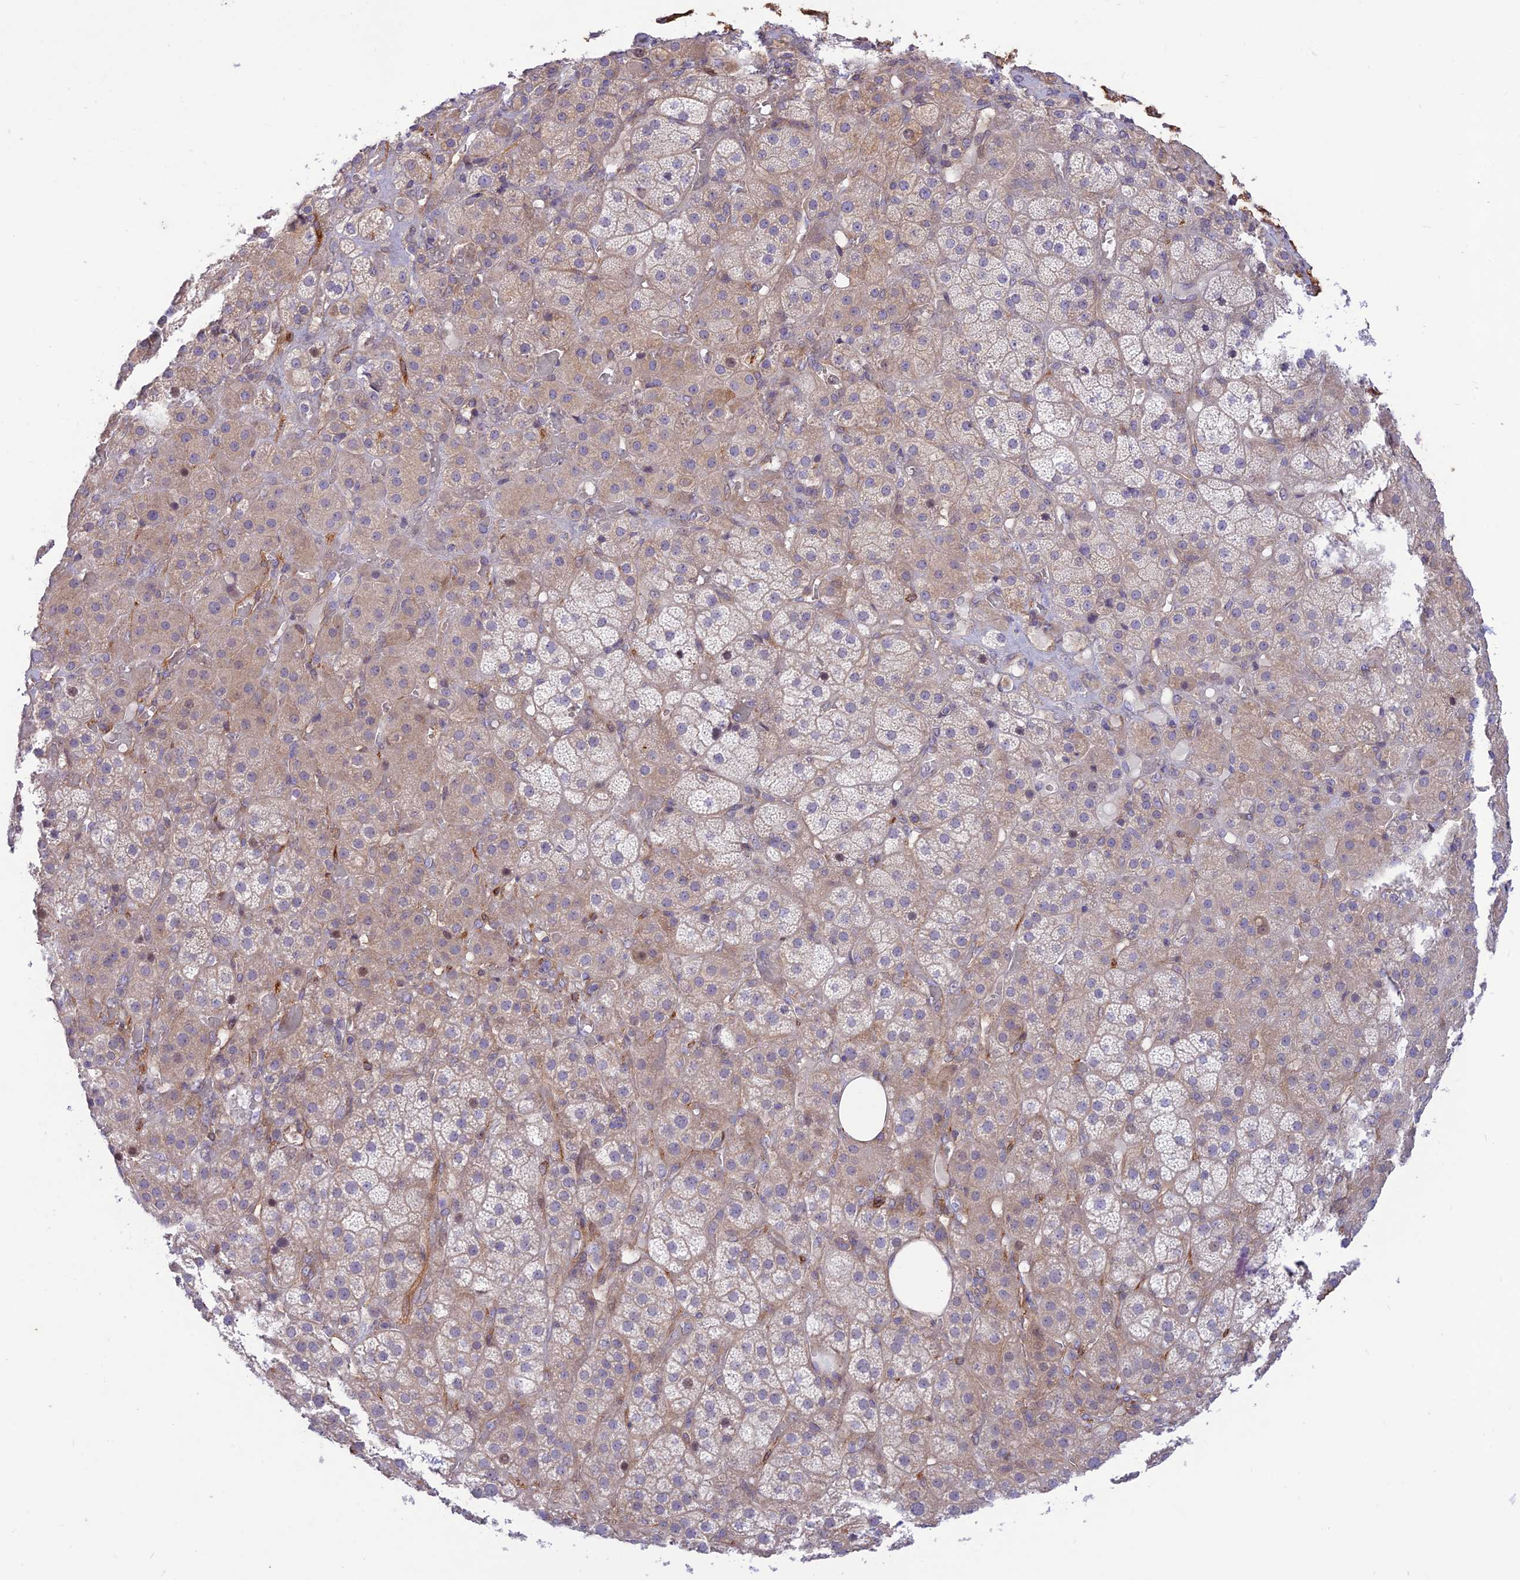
{"staining": {"intensity": "moderate", "quantity": "<25%", "location": "cytoplasmic/membranous,nuclear"}, "tissue": "adrenal gland", "cell_type": "Glandular cells", "image_type": "normal", "snomed": [{"axis": "morphology", "description": "Normal tissue, NOS"}, {"axis": "topography", "description": "Adrenal gland"}], "caption": "Protein expression analysis of normal human adrenal gland reveals moderate cytoplasmic/membranous,nuclear positivity in about <25% of glandular cells.", "gene": "KCNAB1", "patient": {"sex": "male", "age": 57}}